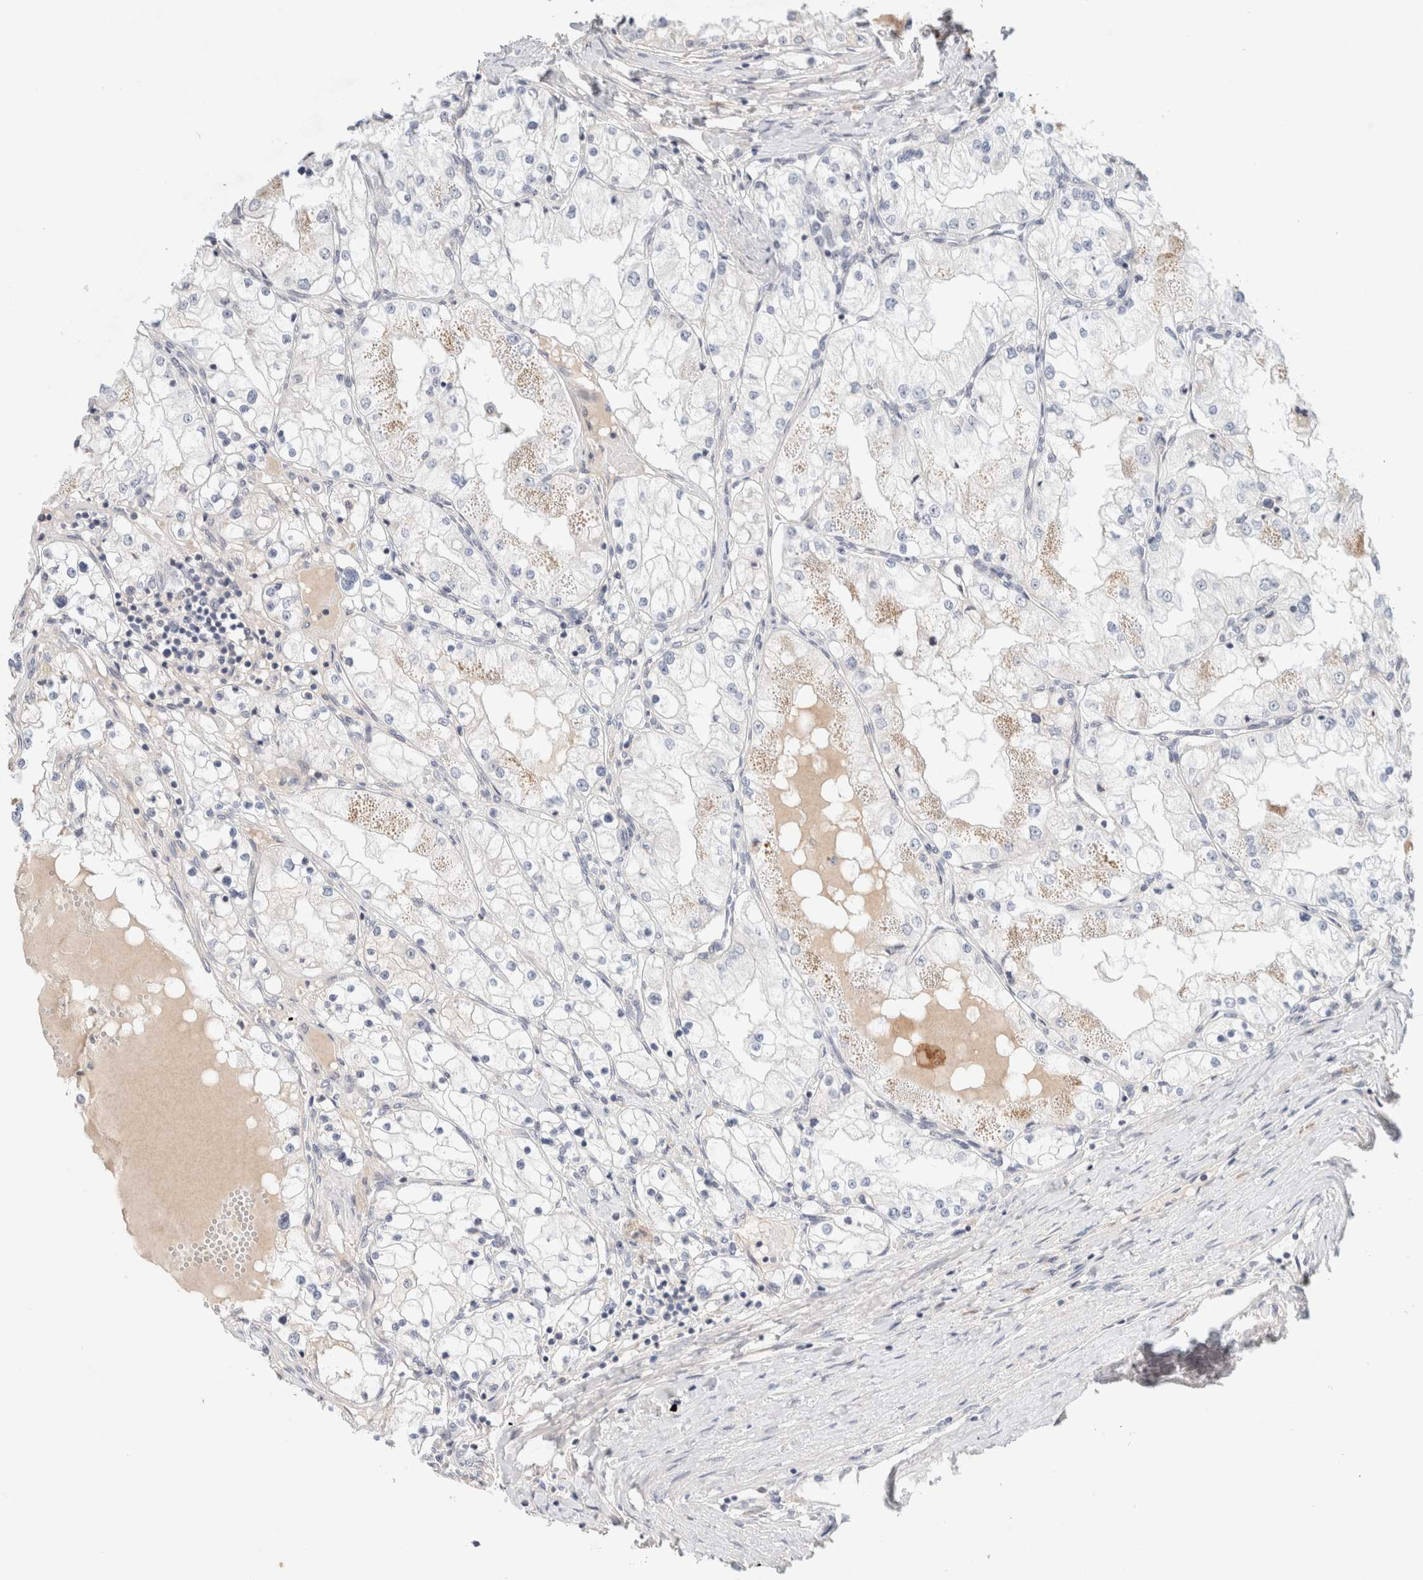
{"staining": {"intensity": "moderate", "quantity": "<25%", "location": "cytoplasmic/membranous"}, "tissue": "renal cancer", "cell_type": "Tumor cells", "image_type": "cancer", "snomed": [{"axis": "morphology", "description": "Adenocarcinoma, NOS"}, {"axis": "topography", "description": "Kidney"}], "caption": "Immunohistochemistry (IHC) of renal cancer (adenocarcinoma) demonstrates low levels of moderate cytoplasmic/membranous expression in approximately <25% of tumor cells.", "gene": "SPRTN", "patient": {"sex": "male", "age": 68}}